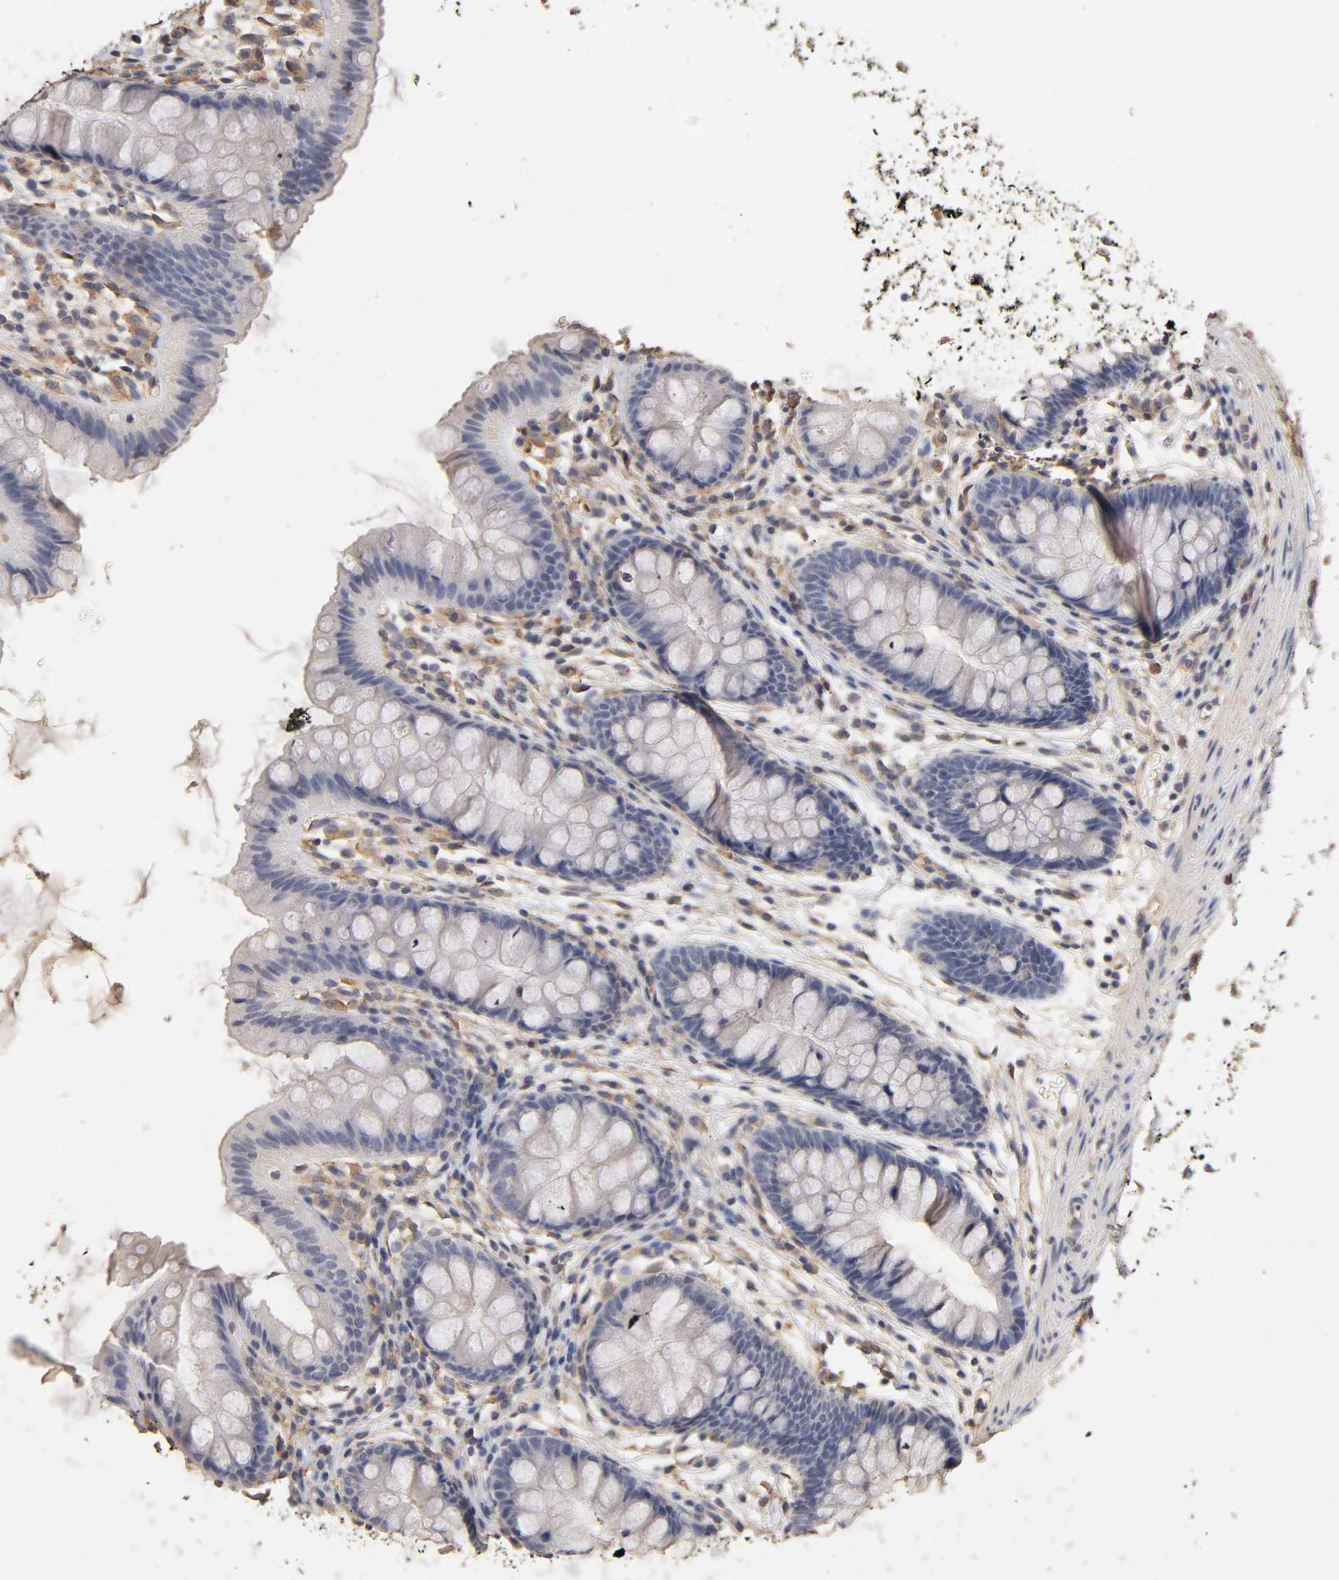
{"staining": {"intensity": "weak", "quantity": ">75%", "location": "cytoplasmic/membranous"}, "tissue": "colon", "cell_type": "Endothelial cells", "image_type": "normal", "snomed": [{"axis": "morphology", "description": "Normal tissue, NOS"}, {"axis": "topography", "description": "Smooth muscle"}, {"axis": "topography", "description": "Colon"}], "caption": "Brown immunohistochemical staining in unremarkable colon displays weak cytoplasmic/membranous staining in about >75% of endothelial cells. (IHC, brightfield microscopy, high magnification).", "gene": "VSIG4", "patient": {"sex": "male", "age": 67}}